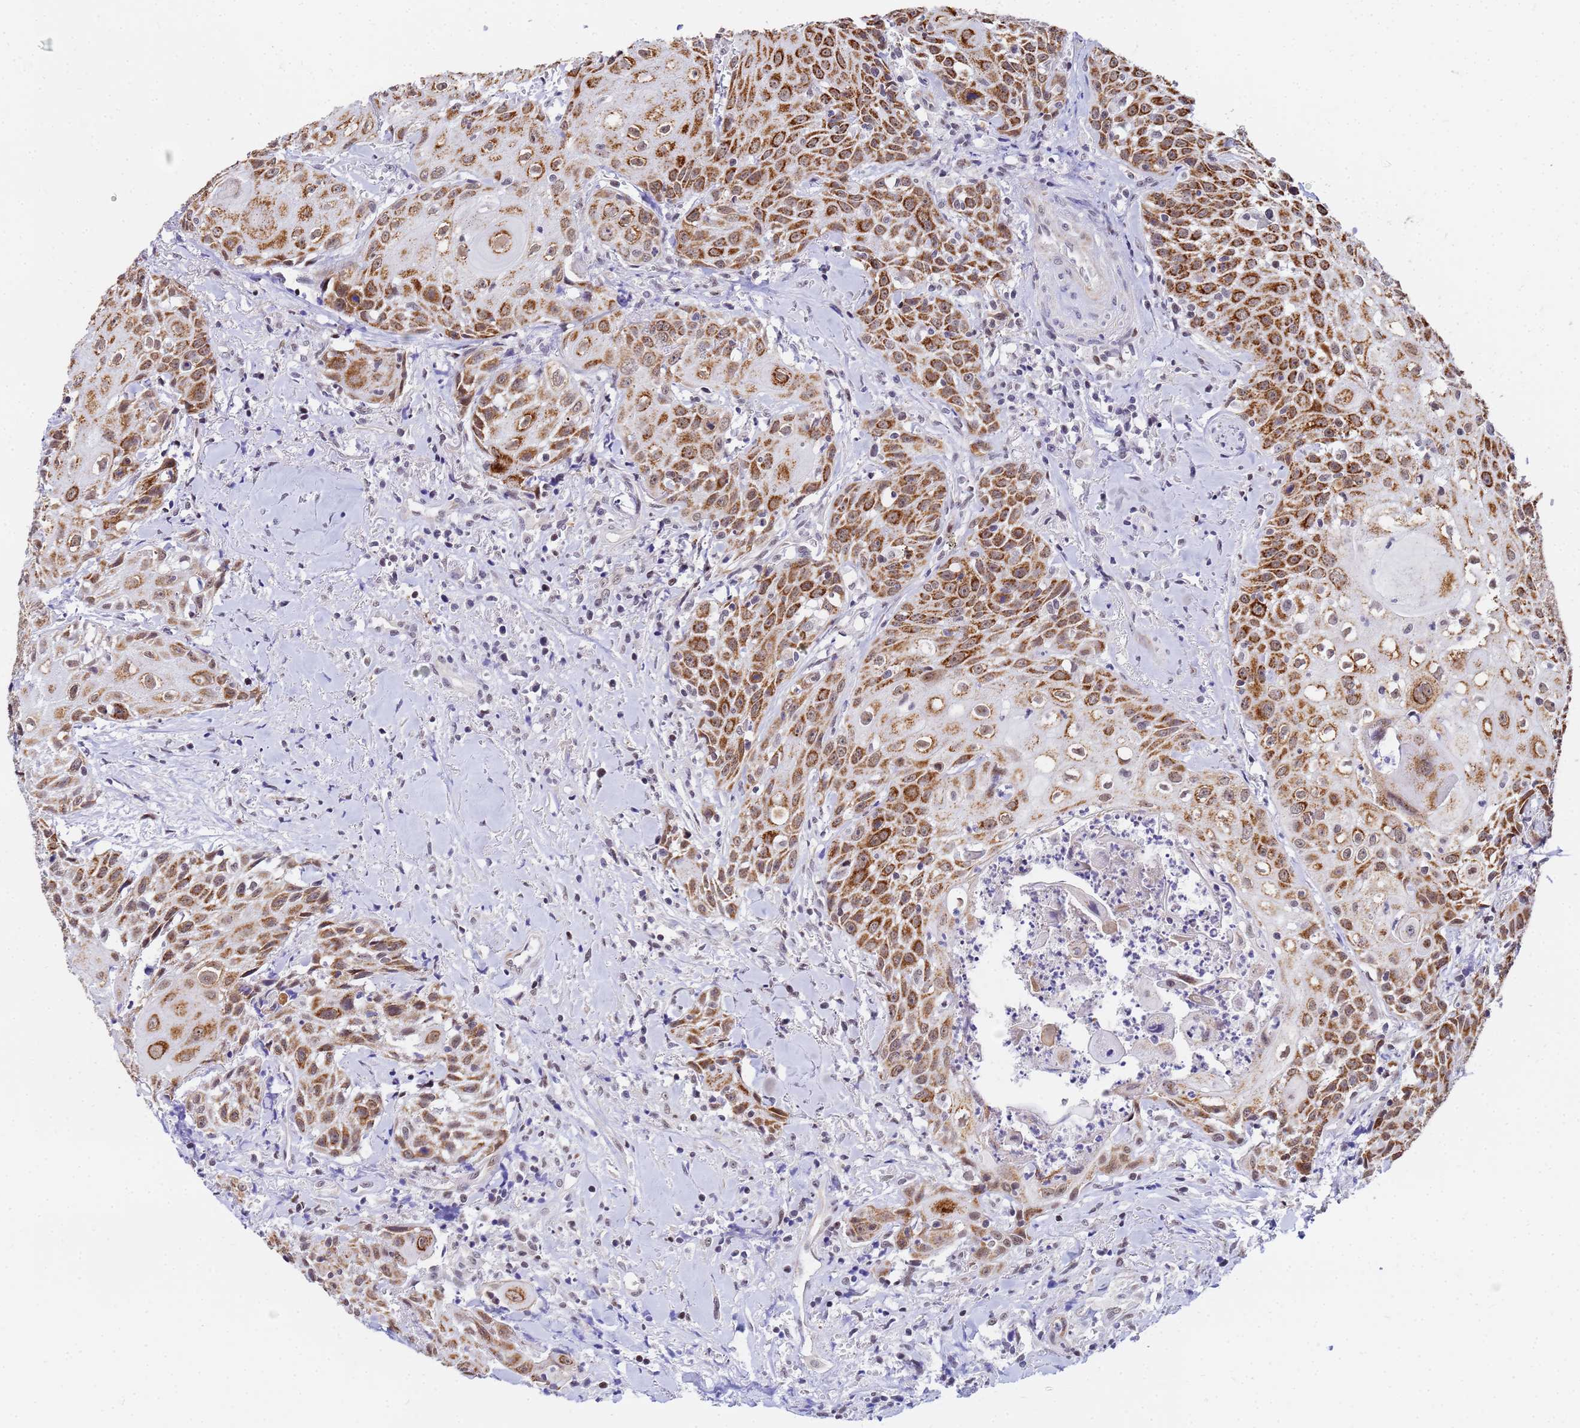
{"staining": {"intensity": "moderate", "quantity": ">75%", "location": "cytoplasmic/membranous"}, "tissue": "head and neck cancer", "cell_type": "Tumor cells", "image_type": "cancer", "snomed": [{"axis": "morphology", "description": "Squamous cell carcinoma, NOS"}, {"axis": "topography", "description": "Oral tissue"}, {"axis": "topography", "description": "Head-Neck"}], "caption": "Protein expression analysis of head and neck squamous cell carcinoma exhibits moderate cytoplasmic/membranous positivity in approximately >75% of tumor cells. (Stains: DAB in brown, nuclei in blue, Microscopy: brightfield microscopy at high magnification).", "gene": "CKMT1A", "patient": {"sex": "female", "age": 82}}